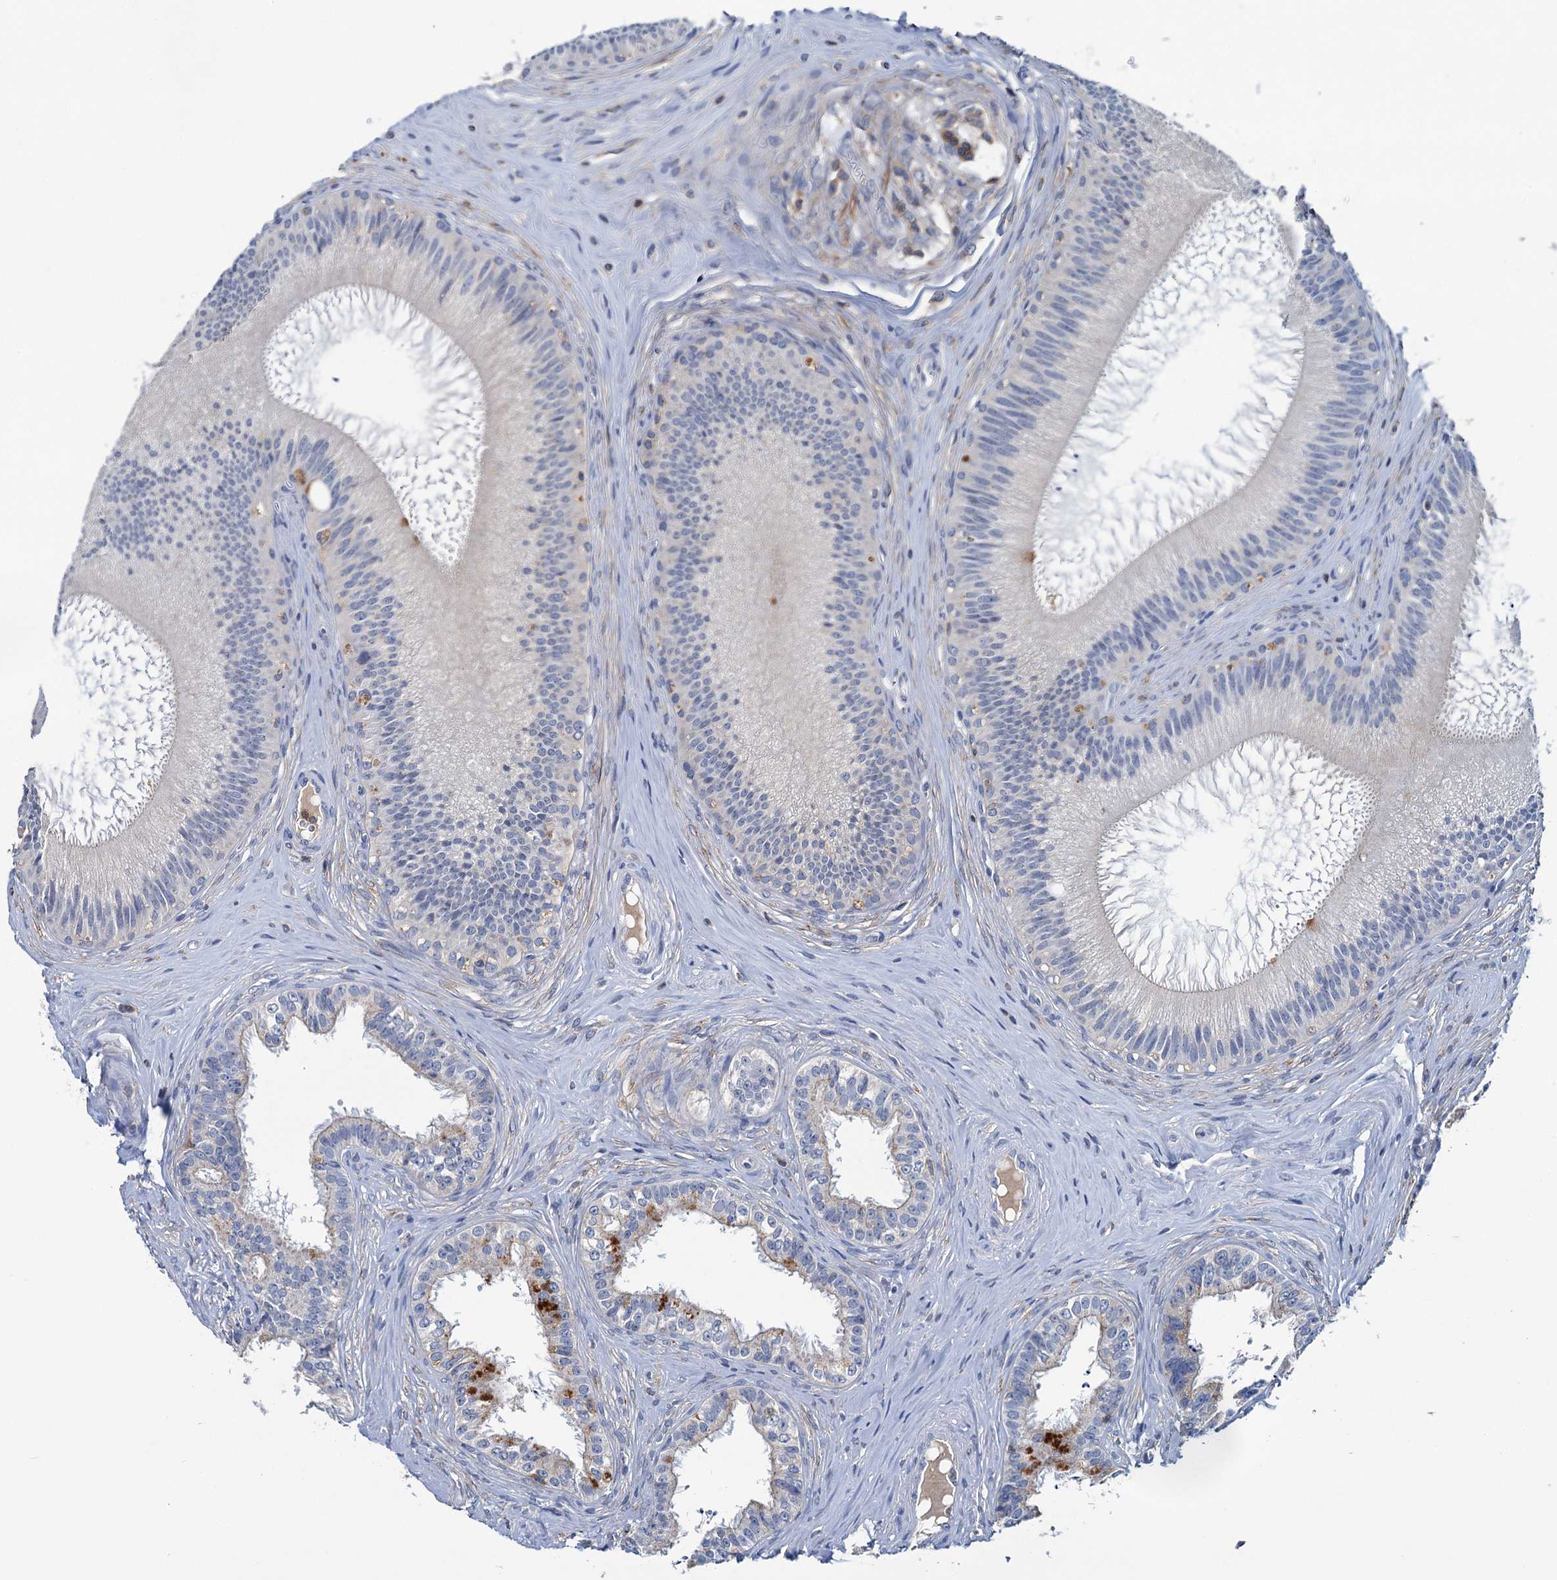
{"staining": {"intensity": "moderate", "quantity": "<25%", "location": "cytoplasmic/membranous"}, "tissue": "epididymis", "cell_type": "Glandular cells", "image_type": "normal", "snomed": [{"axis": "morphology", "description": "Normal tissue, NOS"}, {"axis": "topography", "description": "Epididymis"}], "caption": "Brown immunohistochemical staining in unremarkable human epididymis exhibits moderate cytoplasmic/membranous positivity in about <25% of glandular cells. (DAB IHC, brown staining for protein, blue staining for nuclei).", "gene": "FGFR2", "patient": {"sex": "male", "age": 46}}